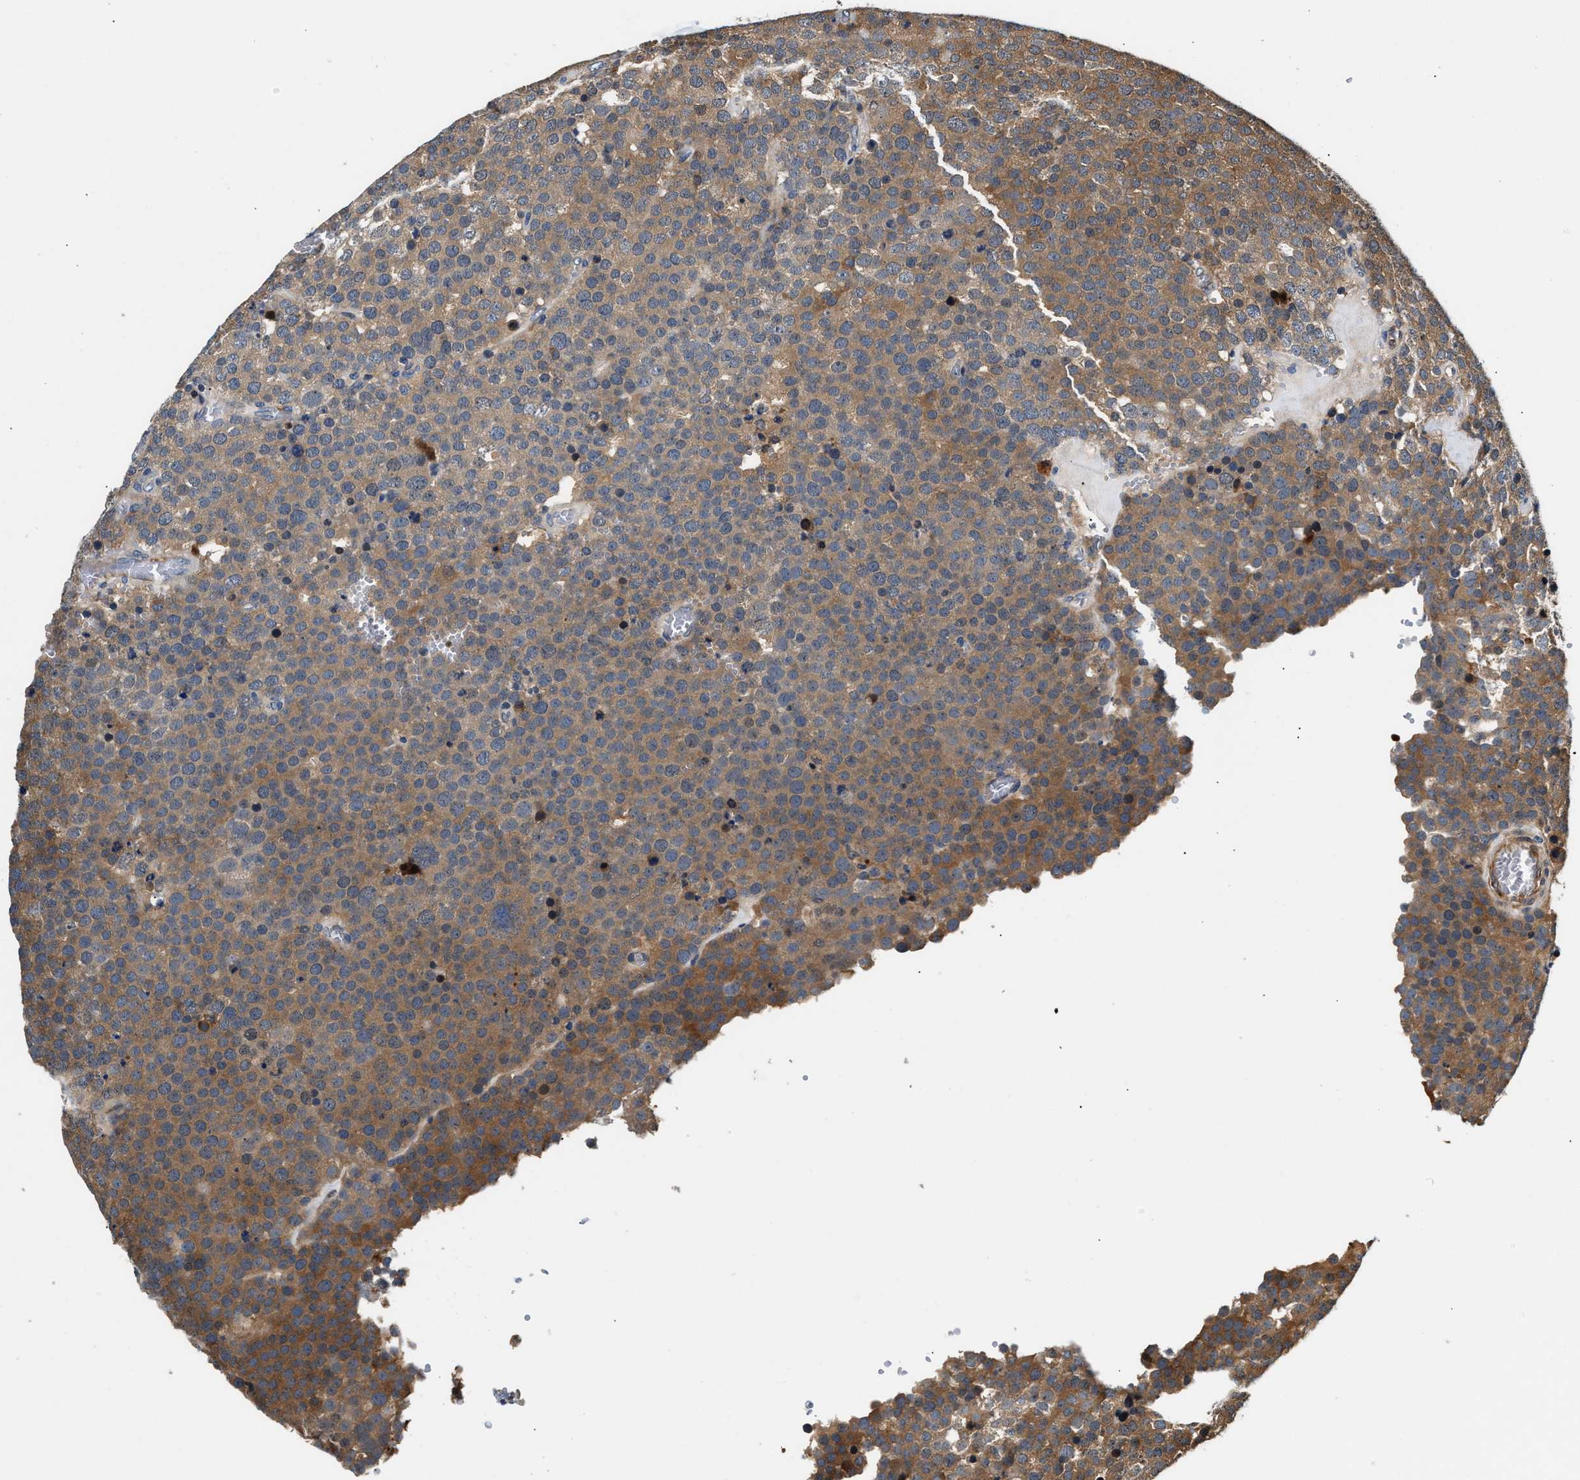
{"staining": {"intensity": "moderate", "quantity": ">75%", "location": "cytoplasmic/membranous"}, "tissue": "testis cancer", "cell_type": "Tumor cells", "image_type": "cancer", "snomed": [{"axis": "morphology", "description": "Normal tissue, NOS"}, {"axis": "morphology", "description": "Seminoma, NOS"}, {"axis": "topography", "description": "Testis"}], "caption": "IHC photomicrograph of neoplastic tissue: human testis cancer stained using immunohistochemistry displays medium levels of moderate protein expression localized specifically in the cytoplasmic/membranous of tumor cells, appearing as a cytoplasmic/membranous brown color.", "gene": "TUT7", "patient": {"sex": "male", "age": 71}}